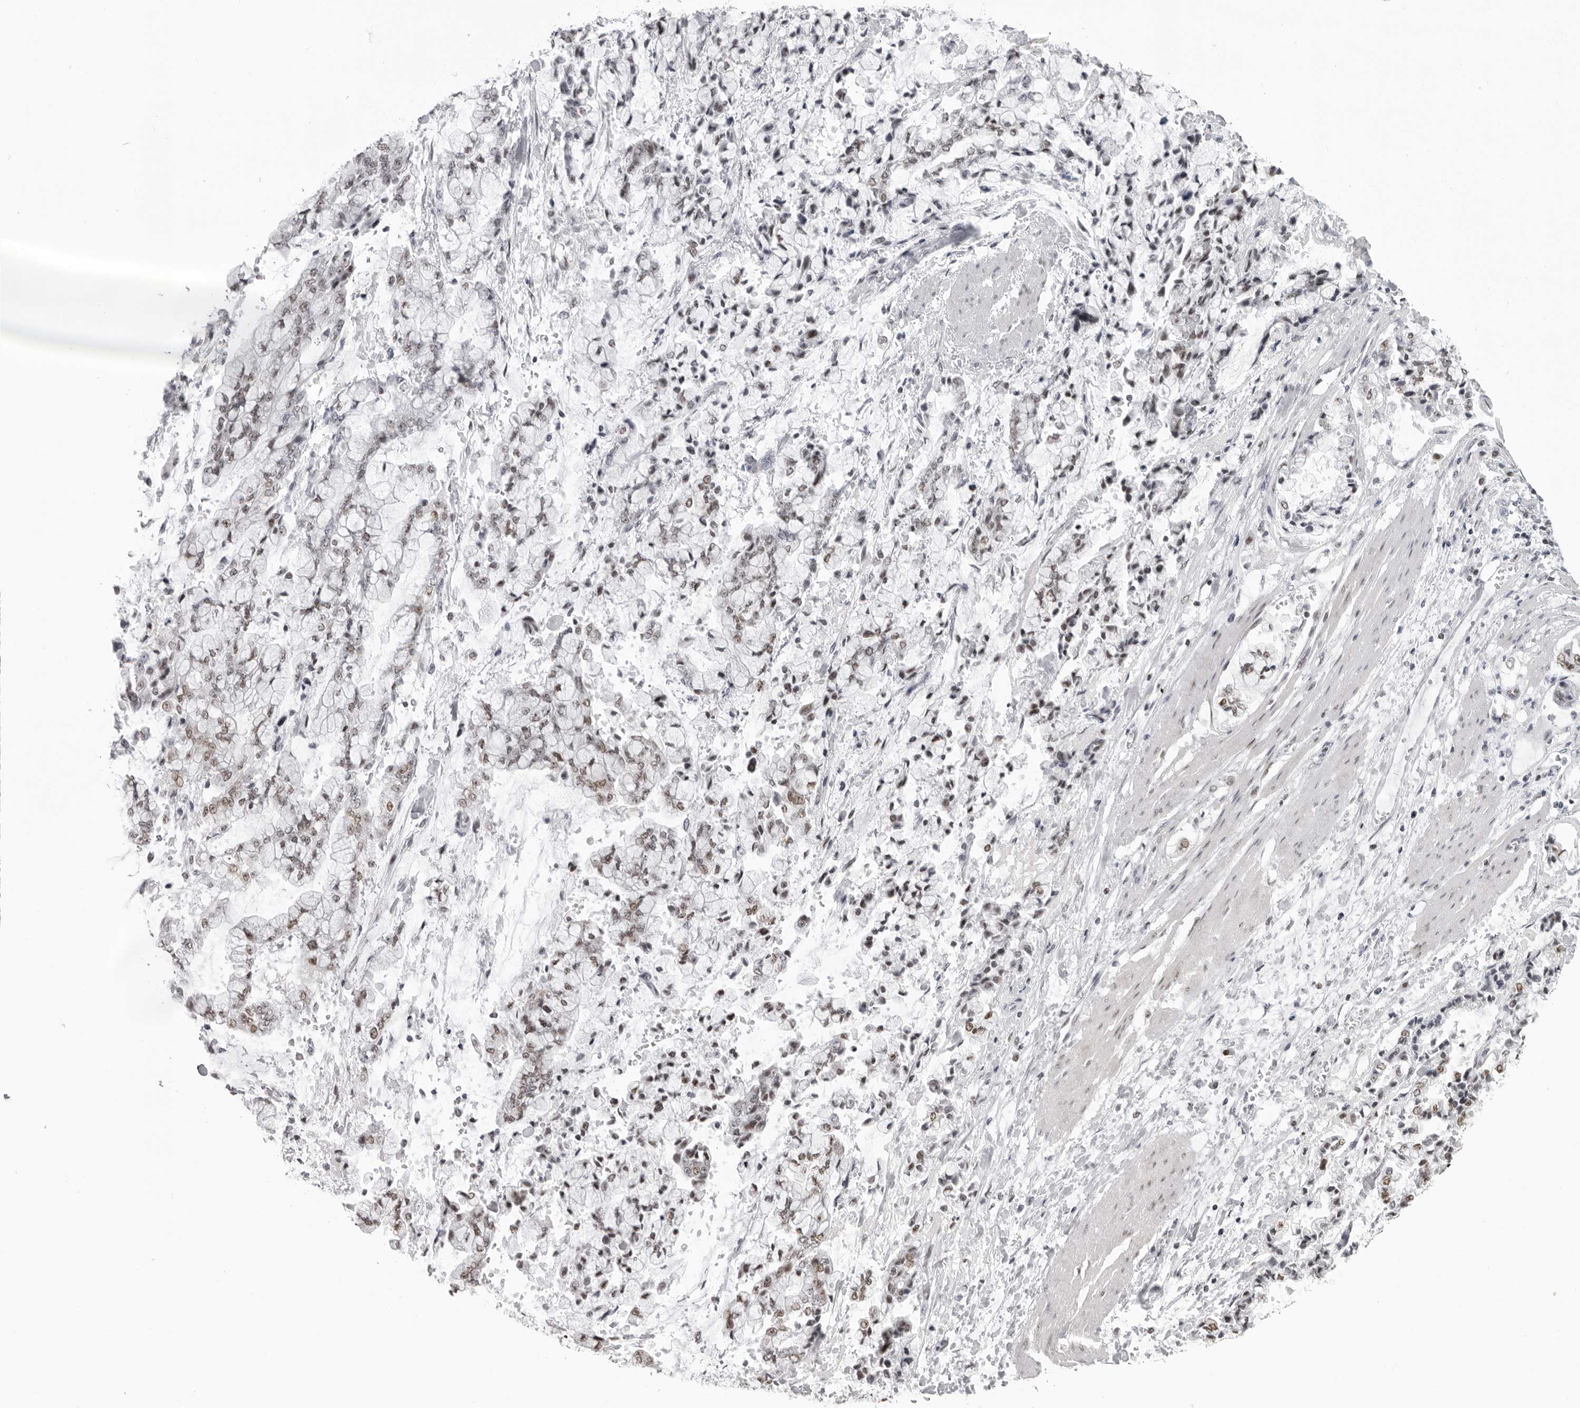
{"staining": {"intensity": "weak", "quantity": ">75%", "location": "nuclear"}, "tissue": "stomach cancer", "cell_type": "Tumor cells", "image_type": "cancer", "snomed": [{"axis": "morphology", "description": "Normal tissue, NOS"}, {"axis": "morphology", "description": "Adenocarcinoma, NOS"}, {"axis": "topography", "description": "Stomach, upper"}, {"axis": "topography", "description": "Stomach"}], "caption": "Protein staining by IHC demonstrates weak nuclear expression in about >75% of tumor cells in stomach adenocarcinoma.", "gene": "ESPN", "patient": {"sex": "male", "age": 76}}